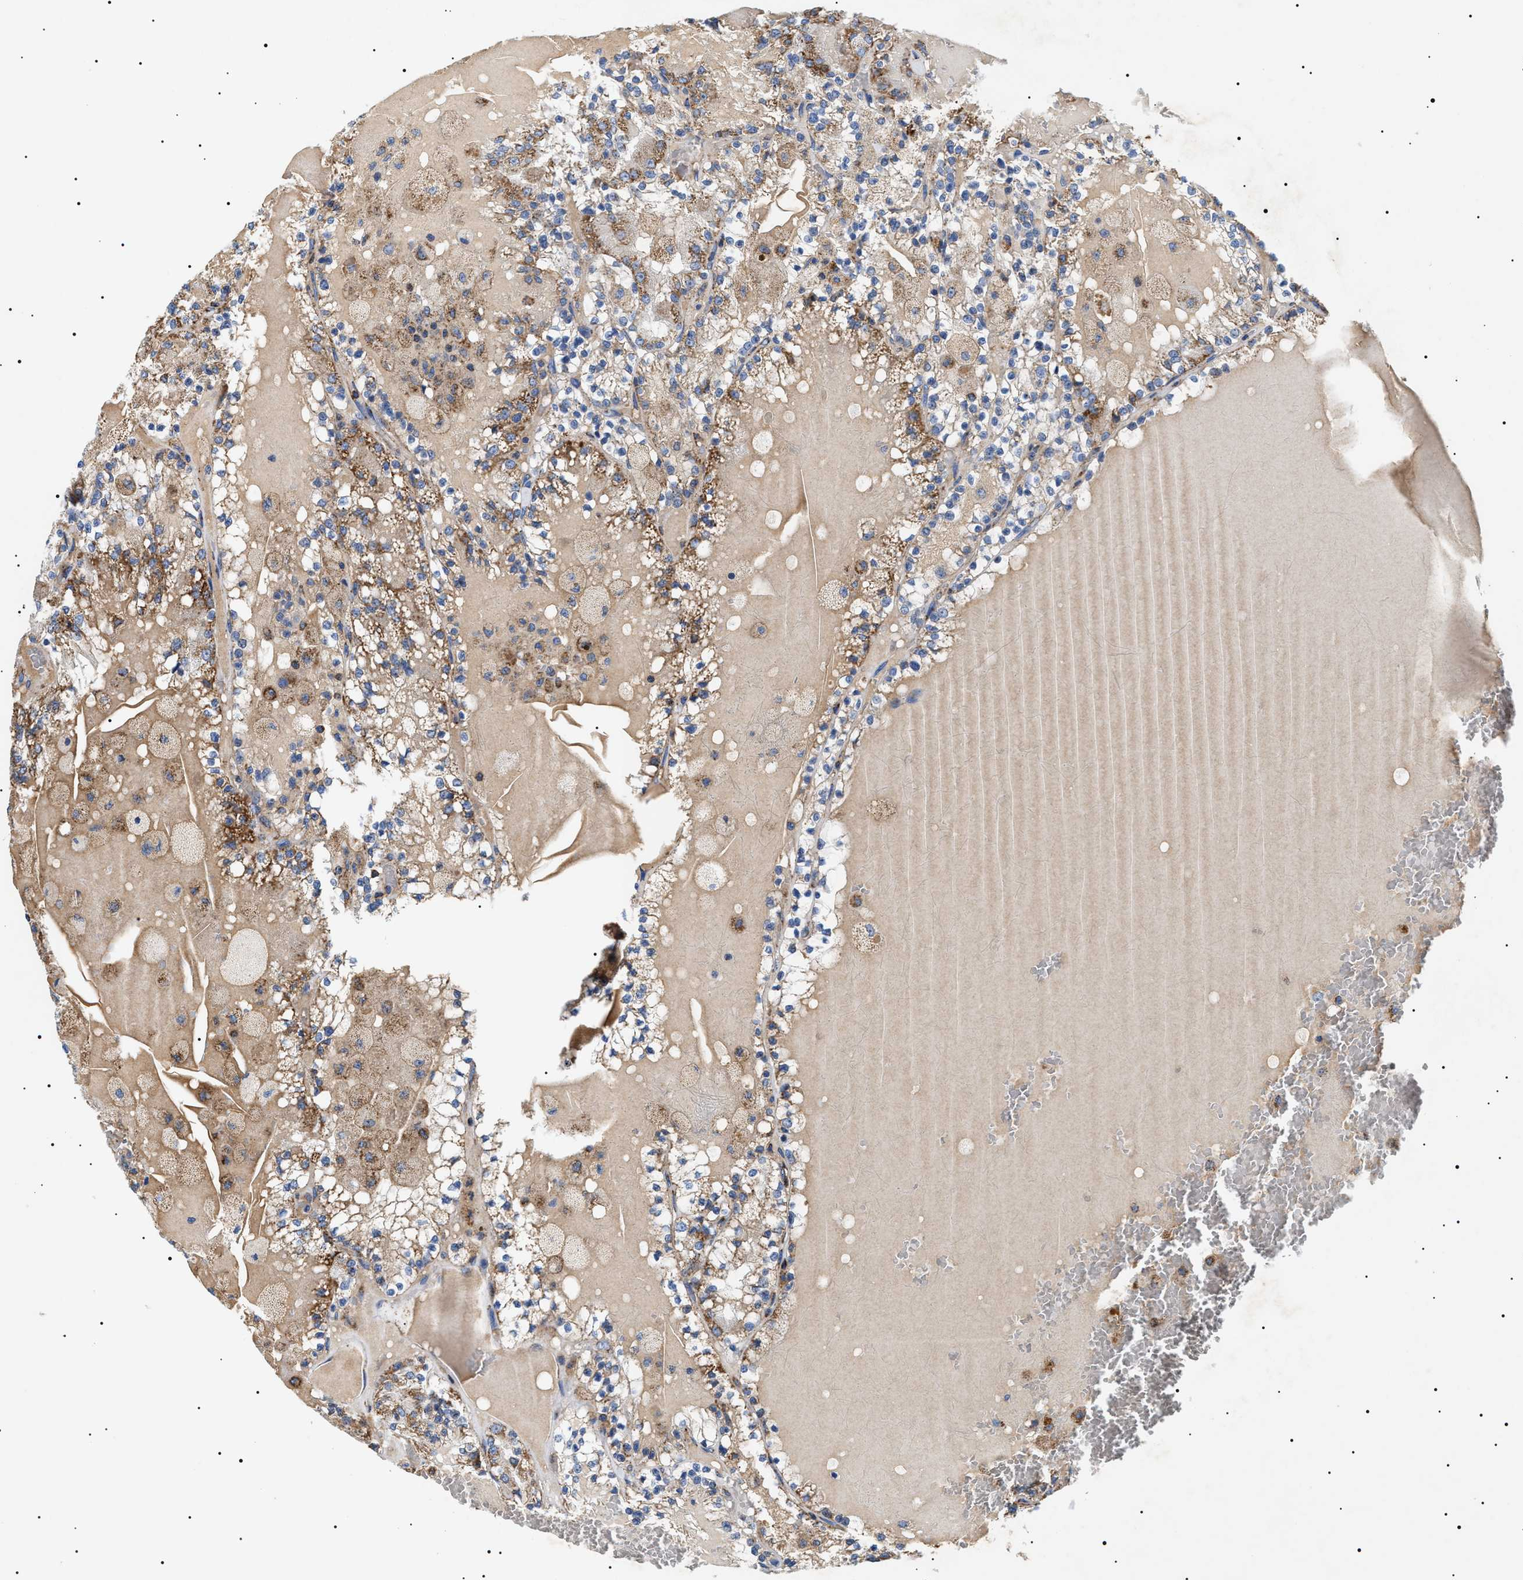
{"staining": {"intensity": "moderate", "quantity": ">75%", "location": "cytoplasmic/membranous"}, "tissue": "renal cancer", "cell_type": "Tumor cells", "image_type": "cancer", "snomed": [{"axis": "morphology", "description": "Adenocarcinoma, NOS"}, {"axis": "topography", "description": "Kidney"}], "caption": "Human adenocarcinoma (renal) stained for a protein (brown) exhibits moderate cytoplasmic/membranous positive positivity in approximately >75% of tumor cells.", "gene": "OXSM", "patient": {"sex": "female", "age": 56}}